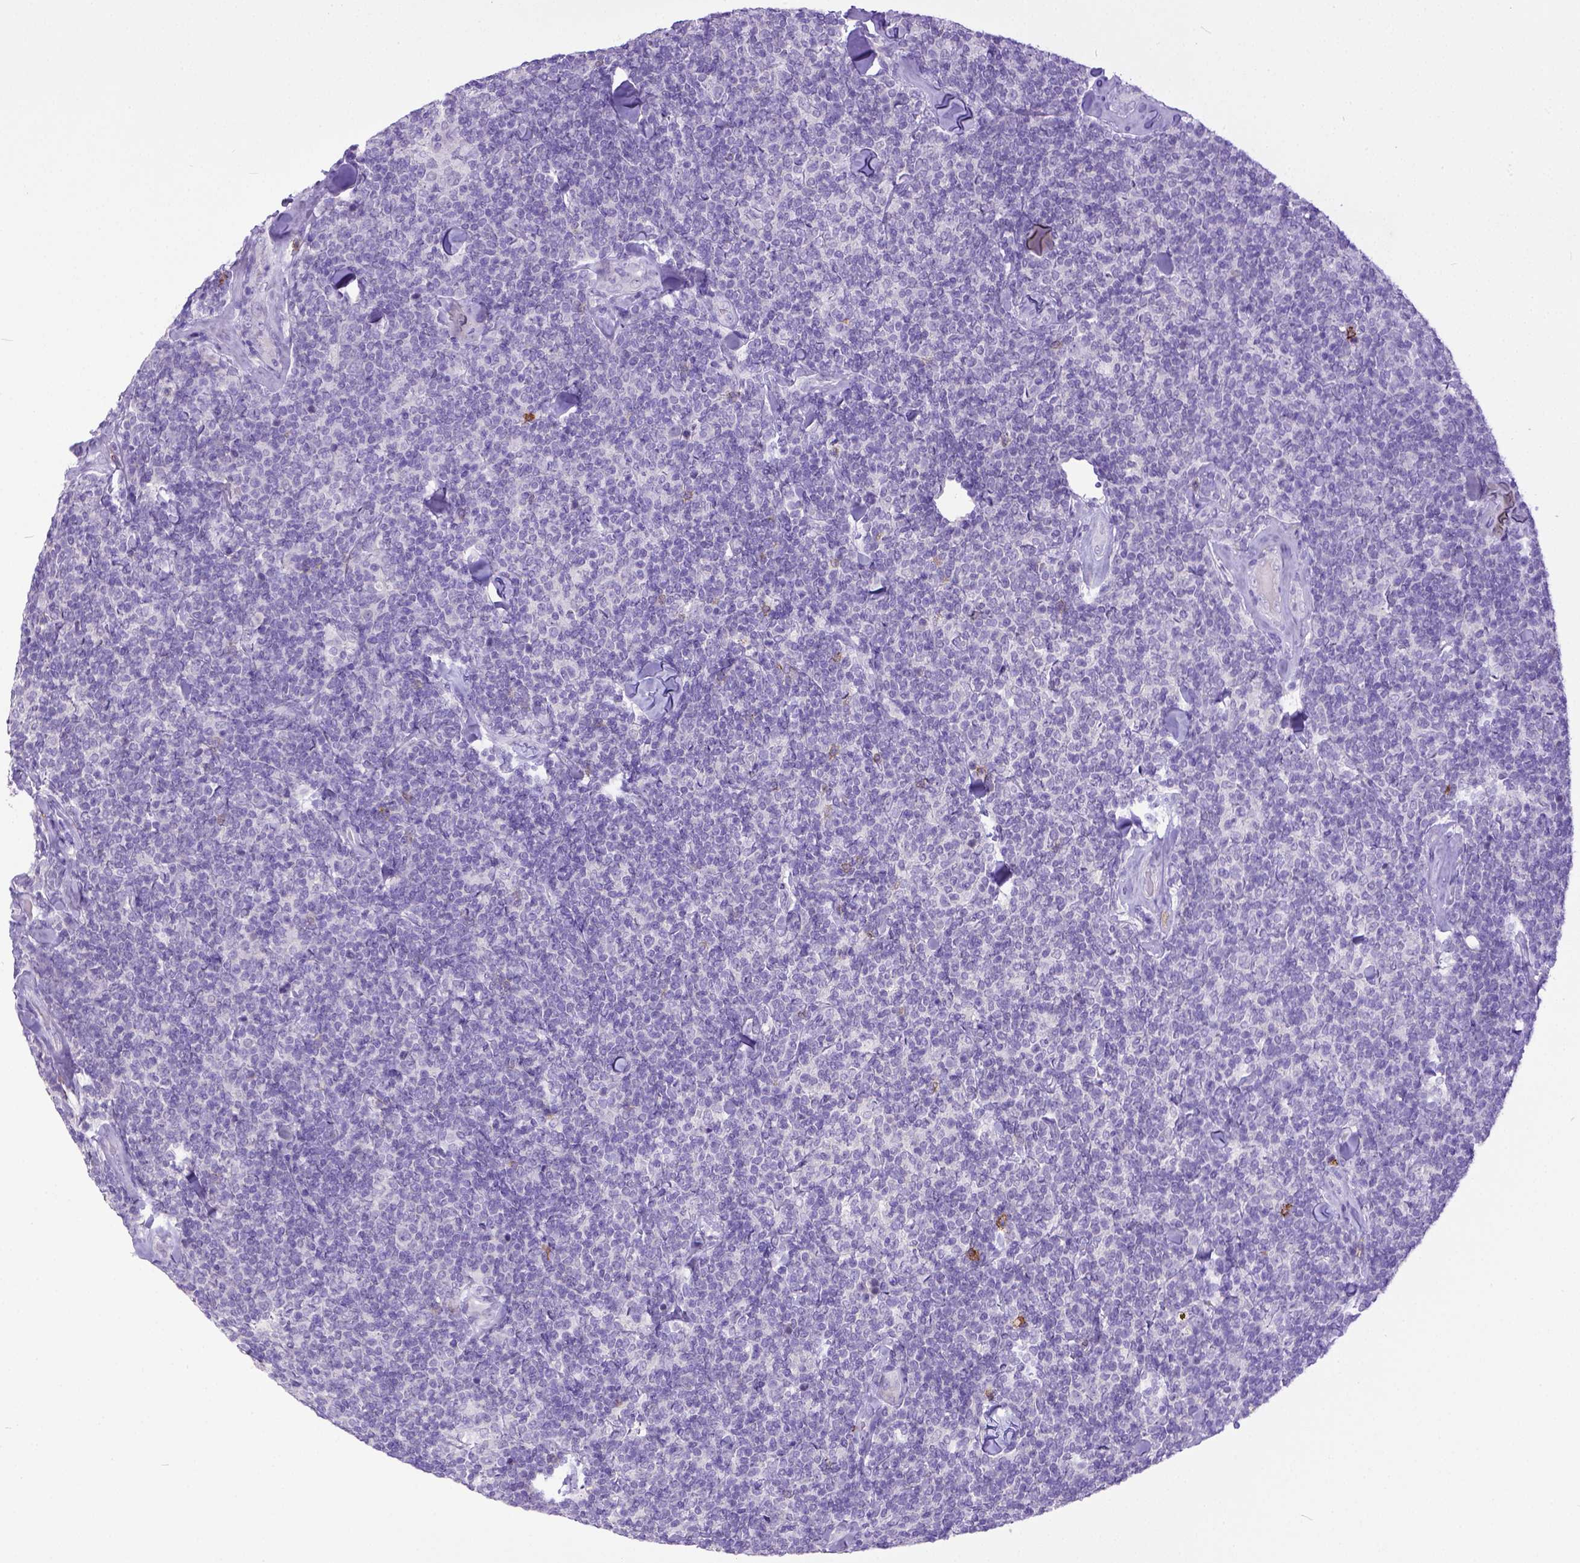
{"staining": {"intensity": "negative", "quantity": "none", "location": "none"}, "tissue": "lymphoma", "cell_type": "Tumor cells", "image_type": "cancer", "snomed": [{"axis": "morphology", "description": "Malignant lymphoma, non-Hodgkin's type, Low grade"}, {"axis": "topography", "description": "Lymph node"}], "caption": "Immunohistochemical staining of human lymphoma reveals no significant expression in tumor cells.", "gene": "KIT", "patient": {"sex": "female", "age": 56}}